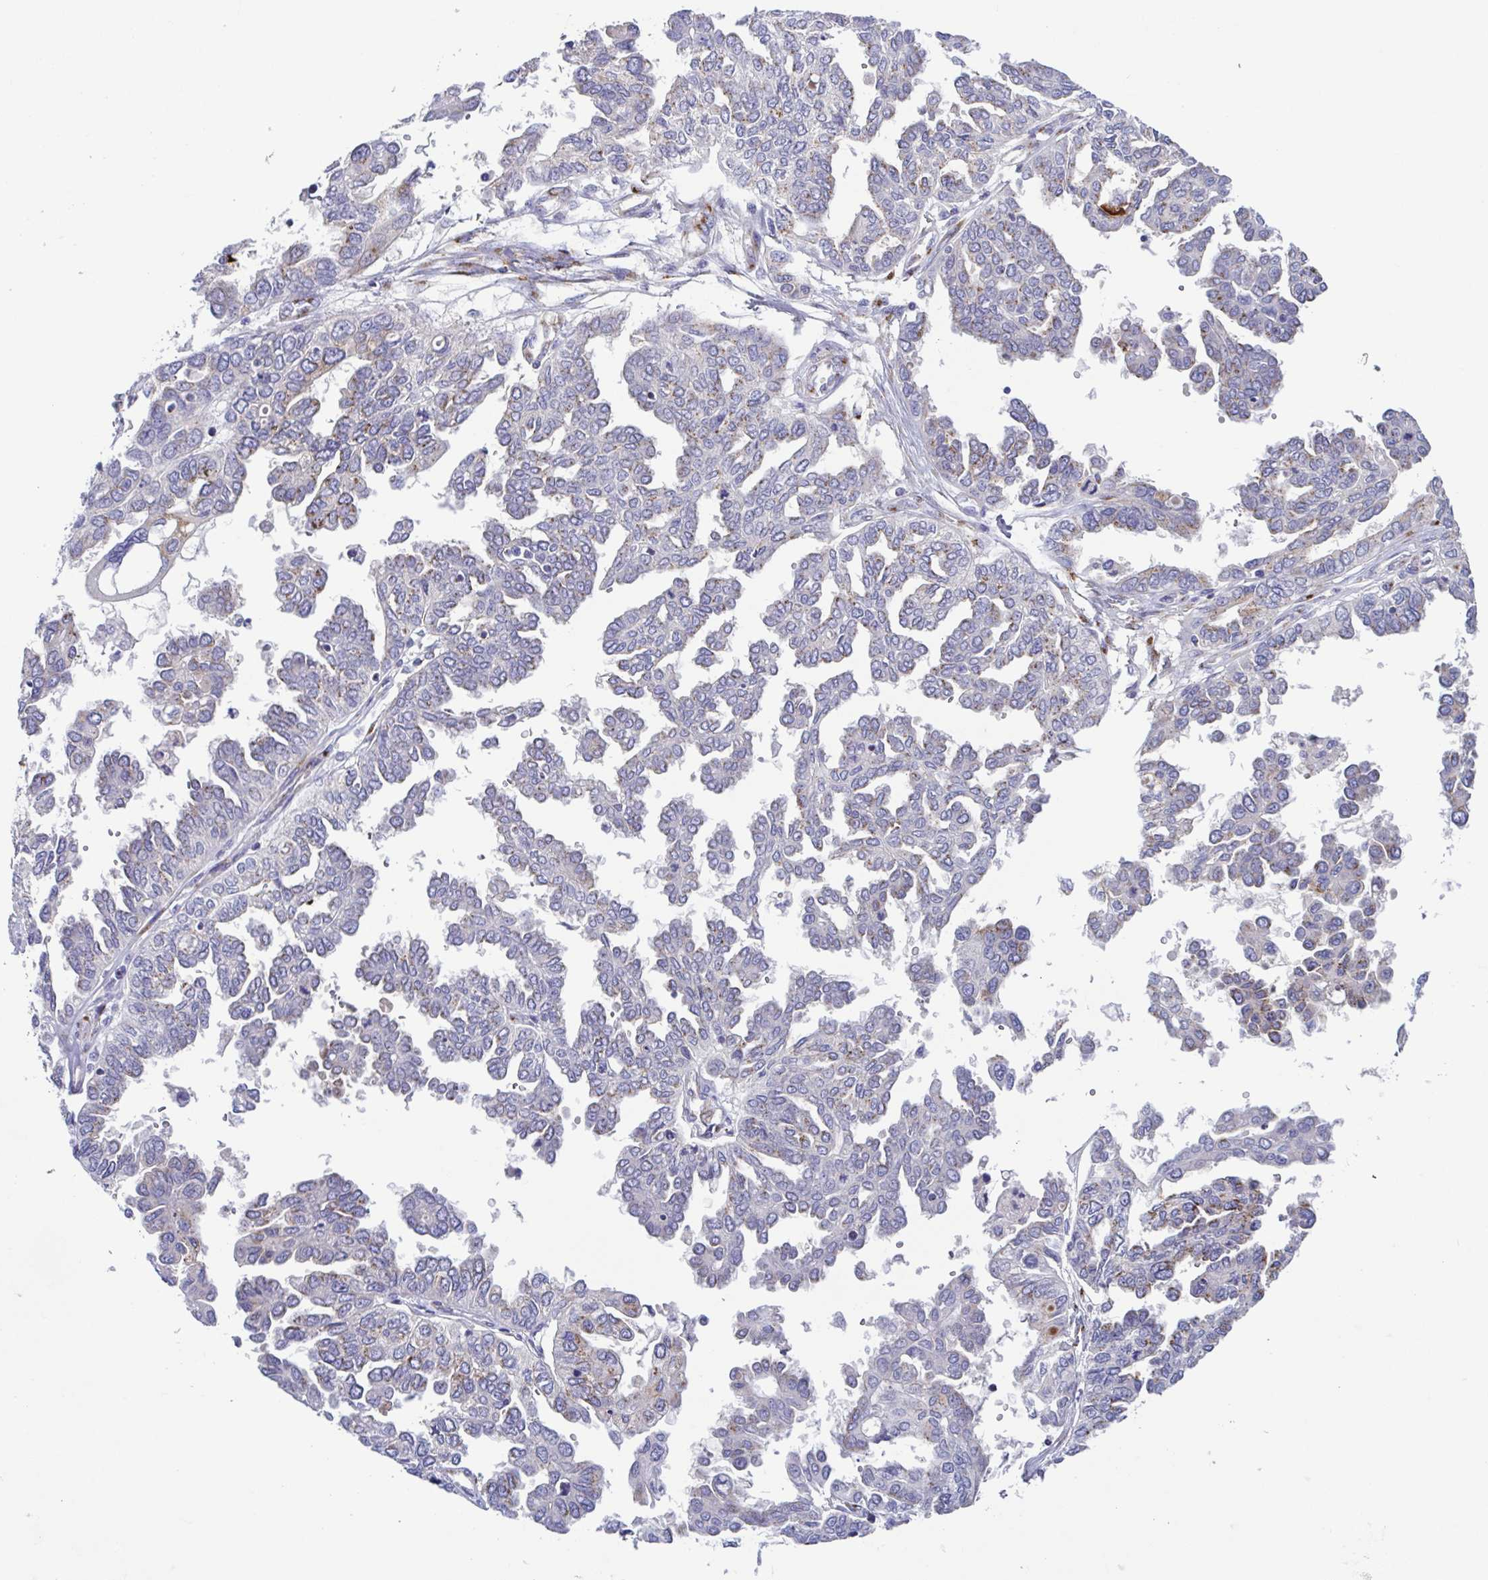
{"staining": {"intensity": "negative", "quantity": "none", "location": "none"}, "tissue": "ovarian cancer", "cell_type": "Tumor cells", "image_type": "cancer", "snomed": [{"axis": "morphology", "description": "Cystadenocarcinoma, serous, NOS"}, {"axis": "topography", "description": "Ovary"}], "caption": "The IHC image has no significant expression in tumor cells of ovarian serous cystadenocarcinoma tissue. Brightfield microscopy of immunohistochemistry (IHC) stained with DAB (3,3'-diaminobenzidine) (brown) and hematoxylin (blue), captured at high magnification.", "gene": "COL17A1", "patient": {"sex": "female", "age": 53}}